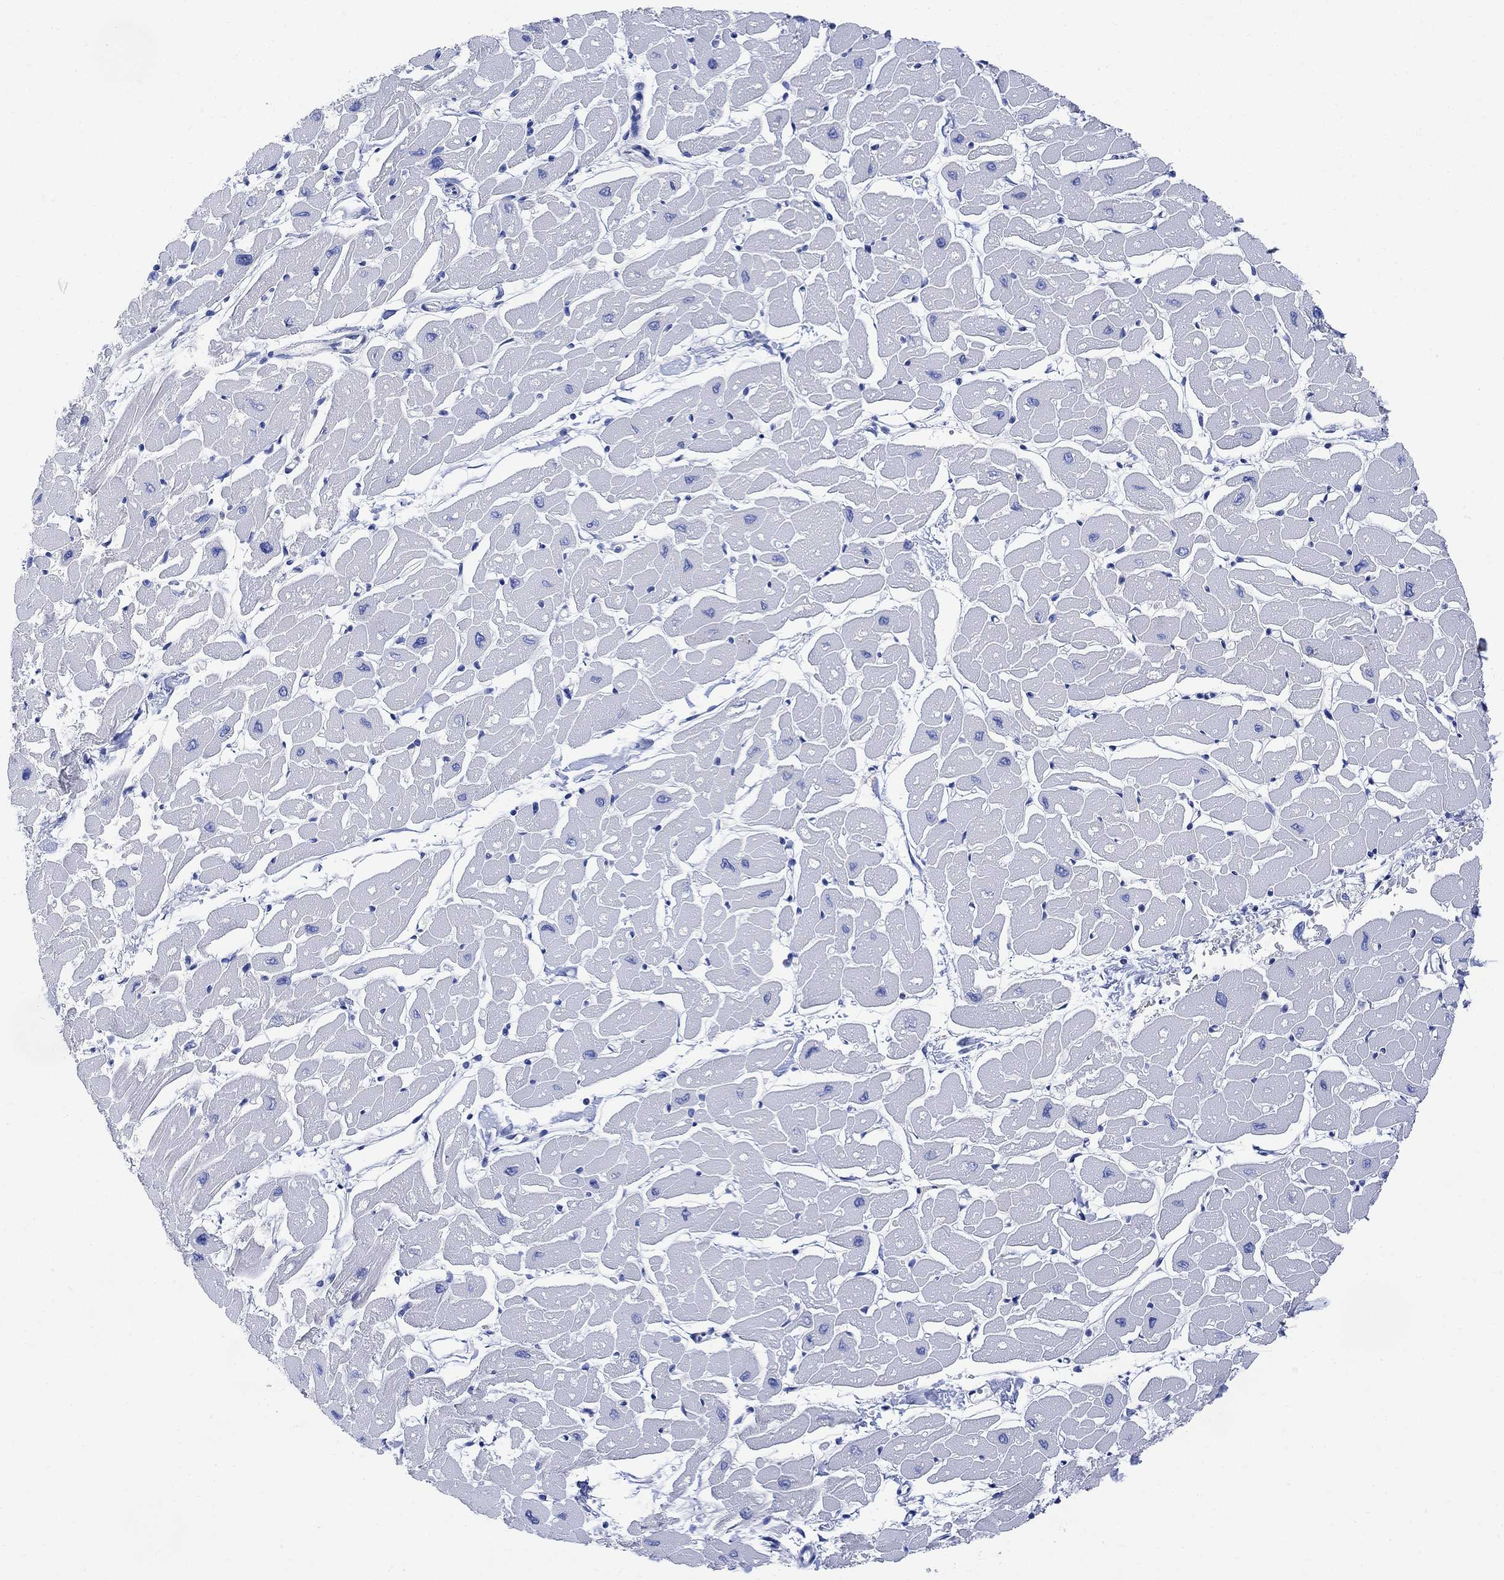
{"staining": {"intensity": "negative", "quantity": "none", "location": "none"}, "tissue": "heart muscle", "cell_type": "Cardiomyocytes", "image_type": "normal", "snomed": [{"axis": "morphology", "description": "Normal tissue, NOS"}, {"axis": "topography", "description": "Heart"}], "caption": "Immunohistochemical staining of benign human heart muscle displays no significant expression in cardiomyocytes. The staining was performed using DAB (3,3'-diaminobenzidine) to visualize the protein expression in brown, while the nuclei were stained in blue with hematoxylin (Magnification: 20x).", "gene": "ARSK", "patient": {"sex": "male", "age": 57}}